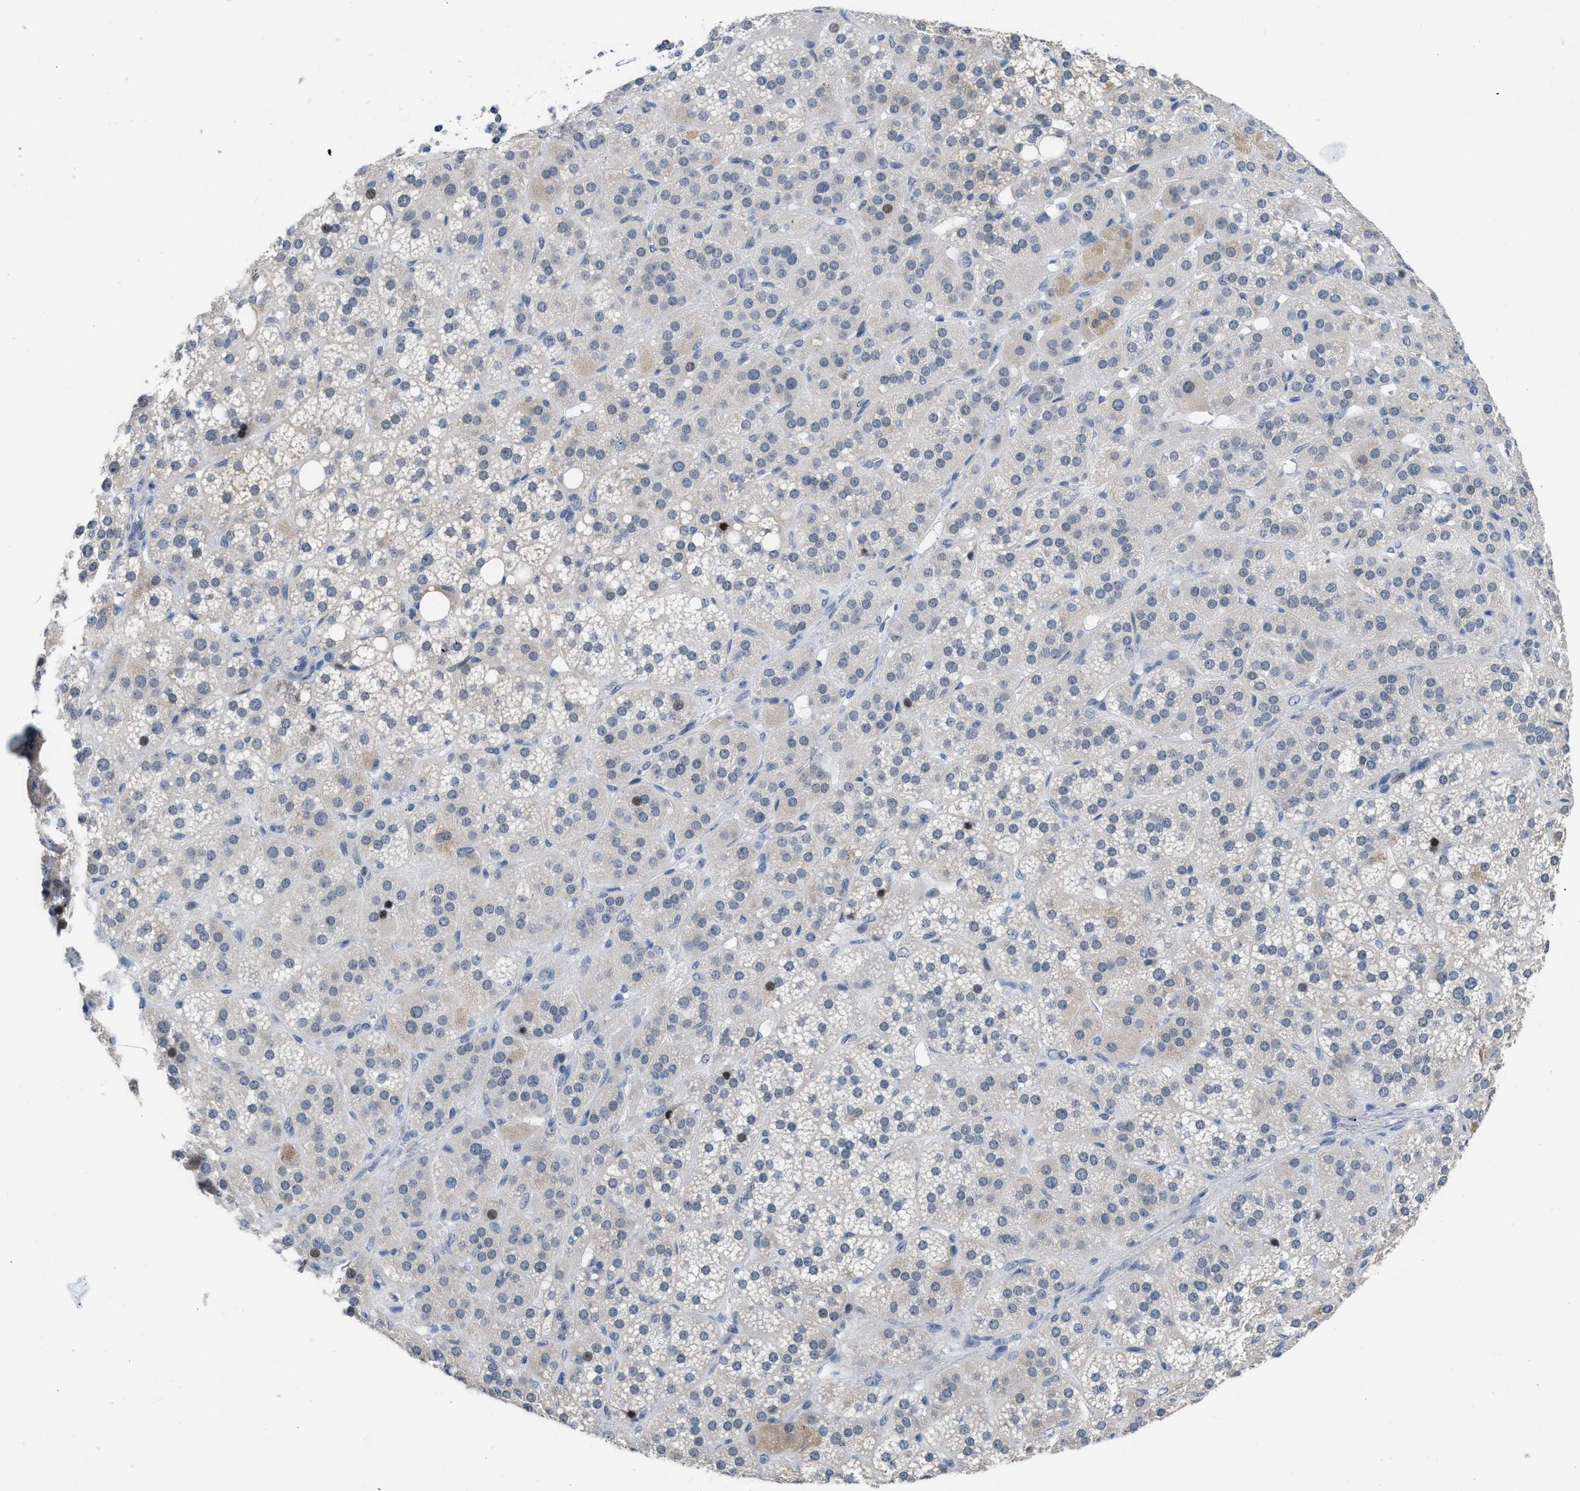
{"staining": {"intensity": "moderate", "quantity": "<25%", "location": "nuclear"}, "tissue": "adrenal gland", "cell_type": "Glandular cells", "image_type": "normal", "snomed": [{"axis": "morphology", "description": "Normal tissue, NOS"}, {"axis": "topography", "description": "Adrenal gland"}], "caption": "A brown stain labels moderate nuclear expression of a protein in glandular cells of unremarkable human adrenal gland.", "gene": "SETDB1", "patient": {"sex": "female", "age": 59}}